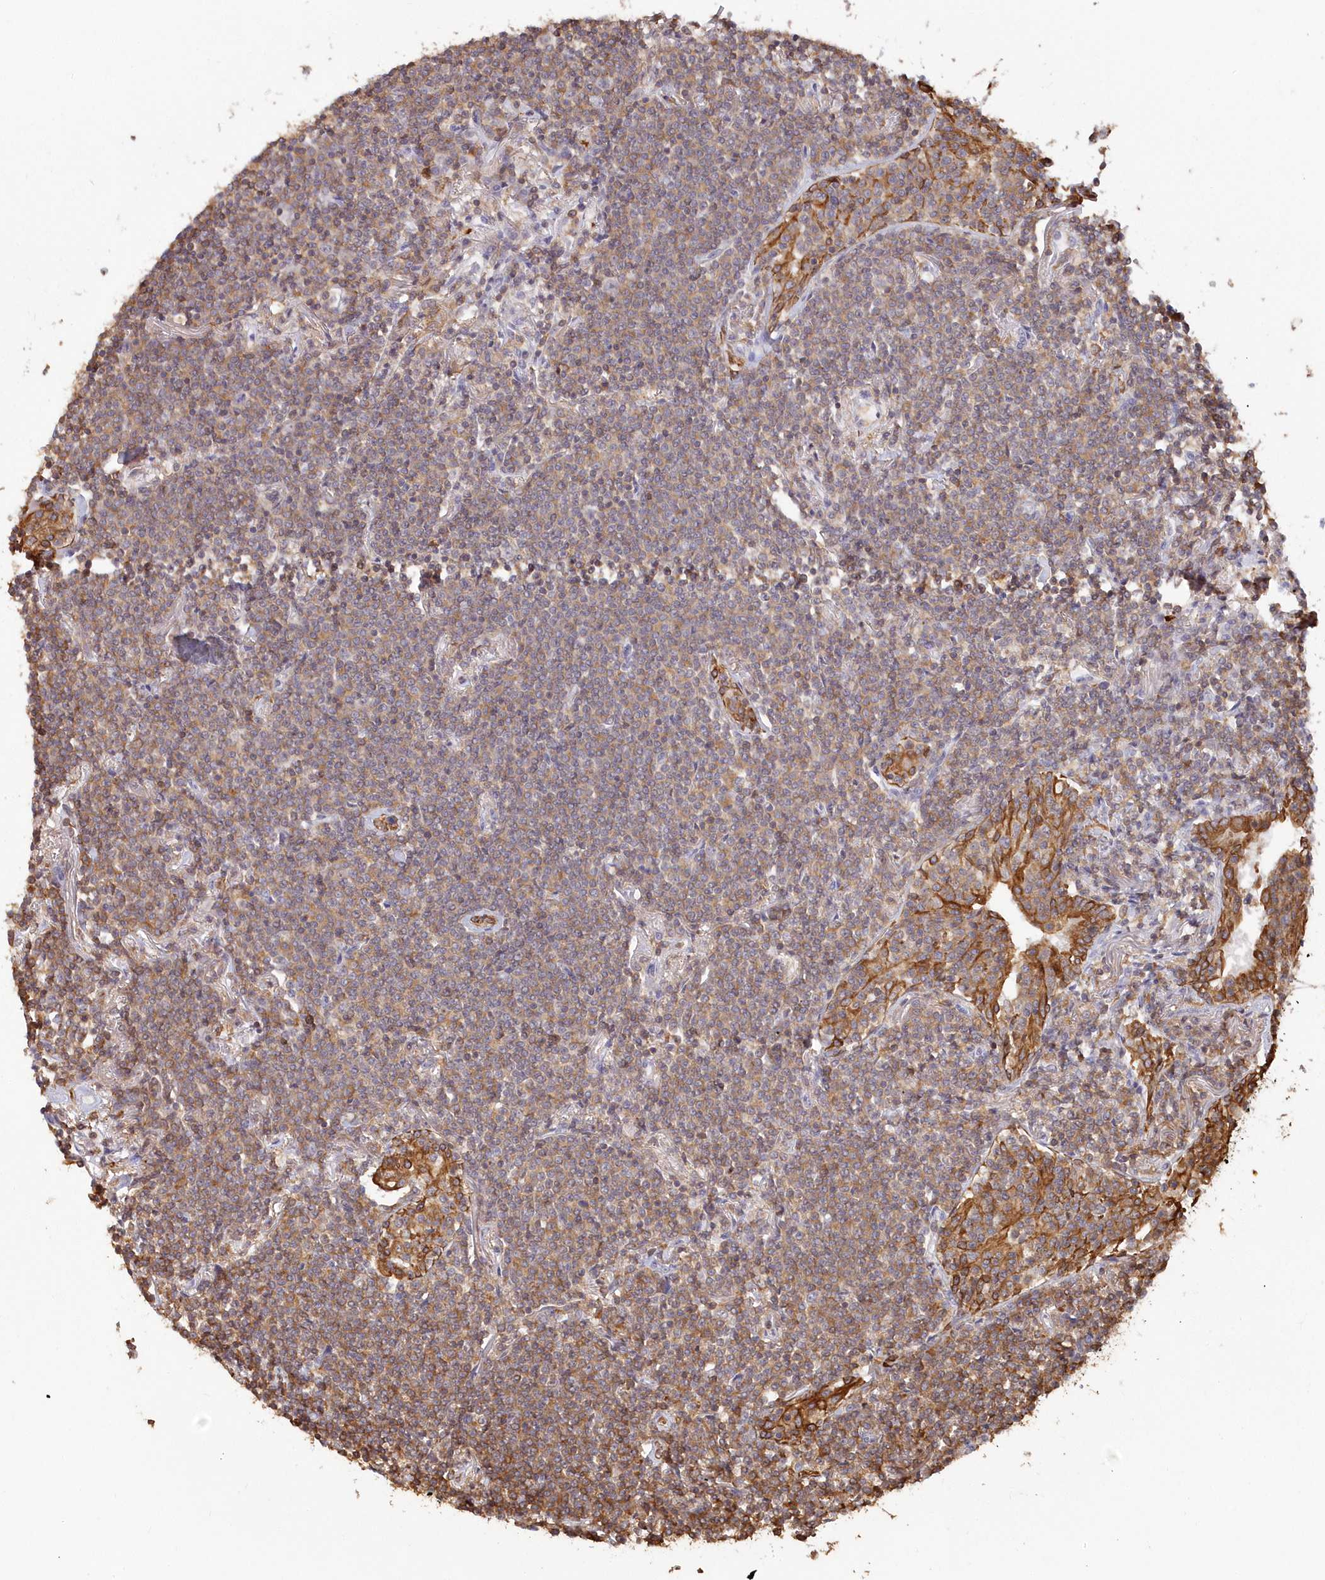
{"staining": {"intensity": "moderate", "quantity": "25%-75%", "location": "cytoplasmic/membranous"}, "tissue": "lymphoma", "cell_type": "Tumor cells", "image_type": "cancer", "snomed": [{"axis": "morphology", "description": "Malignant lymphoma, non-Hodgkin's type, Low grade"}, {"axis": "topography", "description": "Lung"}], "caption": "Immunohistochemical staining of human low-grade malignant lymphoma, non-Hodgkin's type exhibits medium levels of moderate cytoplasmic/membranous positivity in approximately 25%-75% of tumor cells.", "gene": "SNED1", "patient": {"sex": "female", "age": 71}}